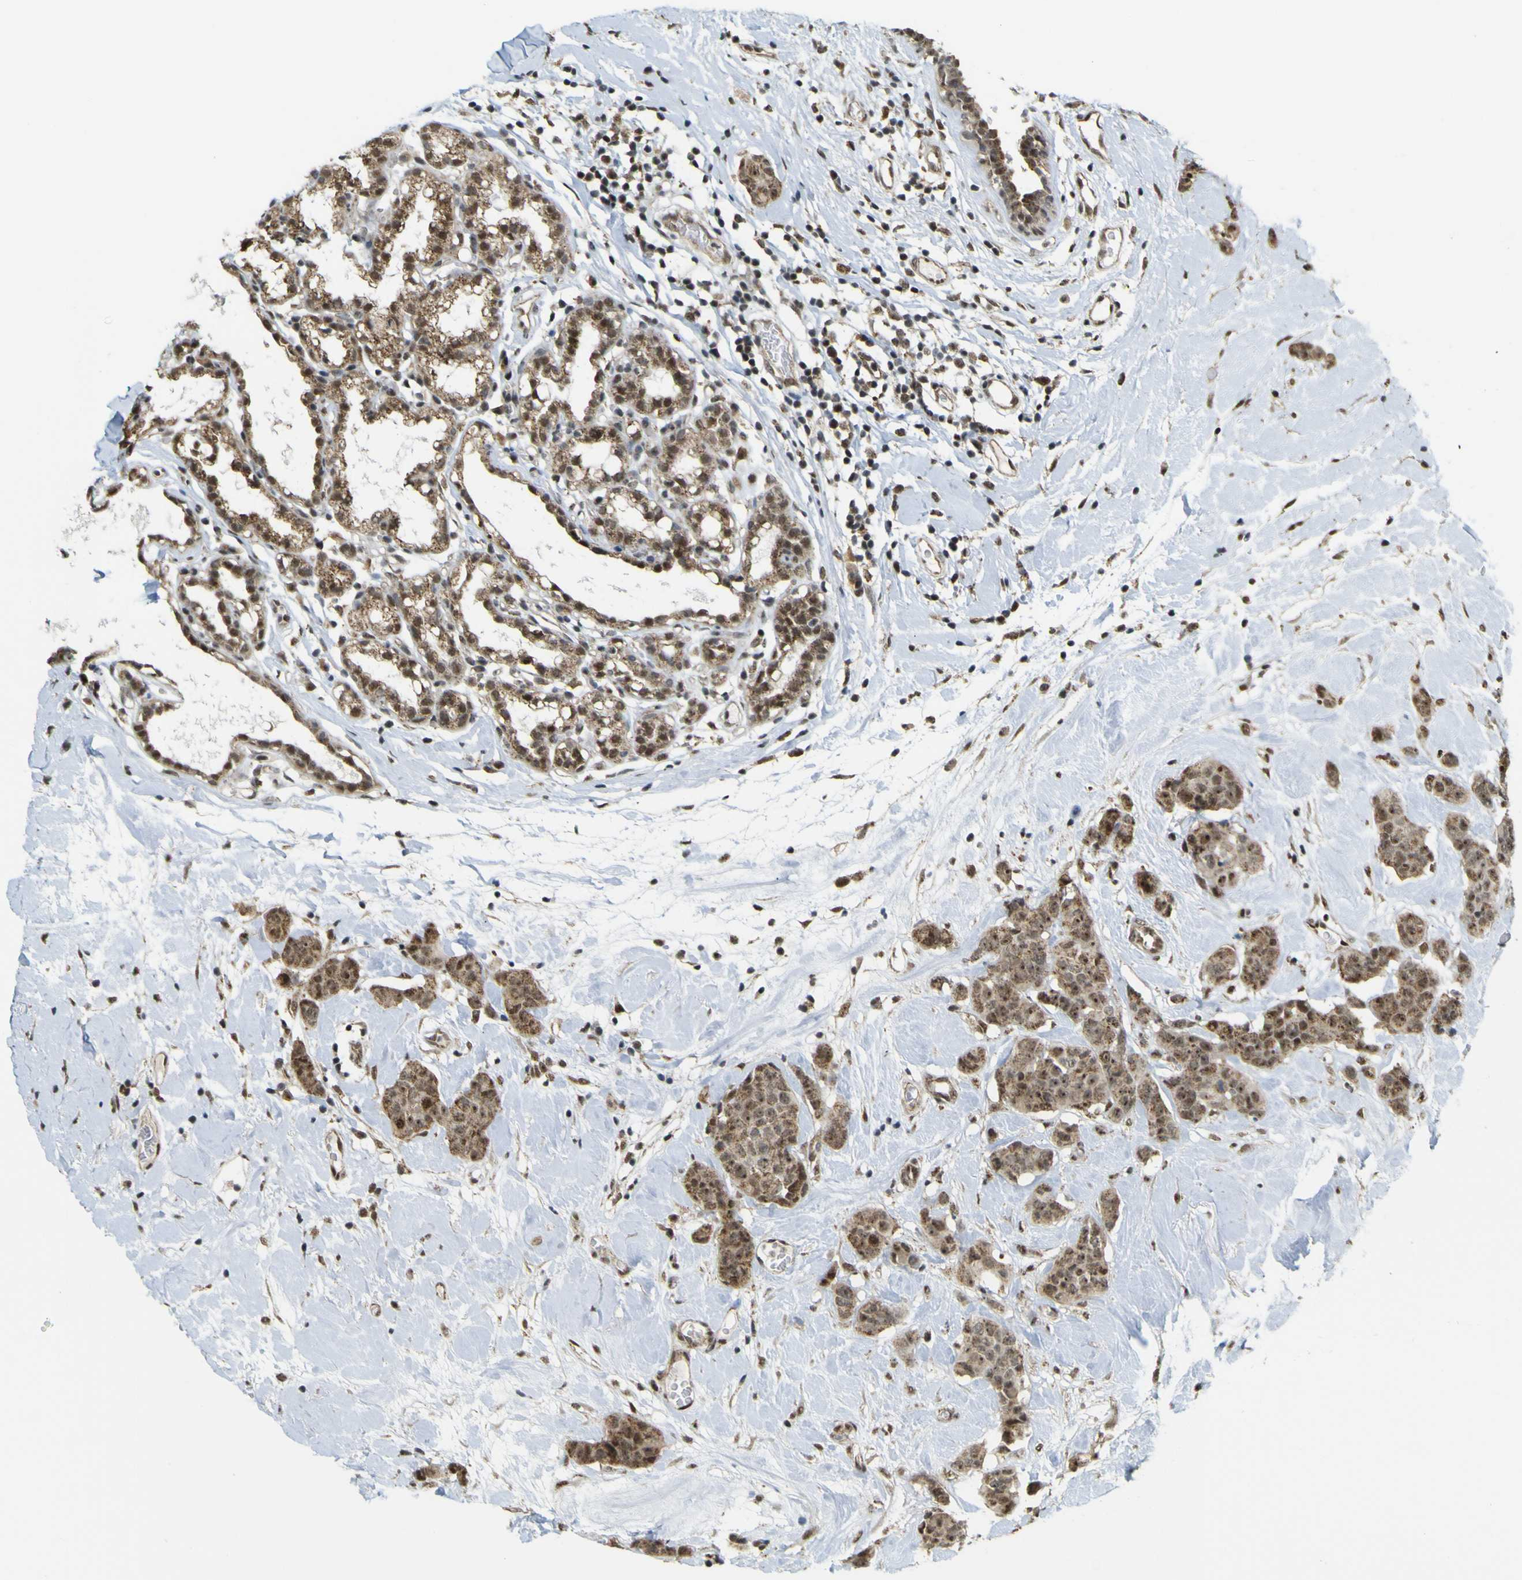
{"staining": {"intensity": "moderate", "quantity": ">75%", "location": "cytoplasmic/membranous,nuclear"}, "tissue": "breast cancer", "cell_type": "Tumor cells", "image_type": "cancer", "snomed": [{"axis": "morphology", "description": "Normal tissue, NOS"}, {"axis": "morphology", "description": "Duct carcinoma"}, {"axis": "topography", "description": "Breast"}], "caption": "DAB immunohistochemical staining of breast cancer demonstrates moderate cytoplasmic/membranous and nuclear protein positivity in about >75% of tumor cells. (brown staining indicates protein expression, while blue staining denotes nuclei).", "gene": "ACBD5", "patient": {"sex": "female", "age": 40}}